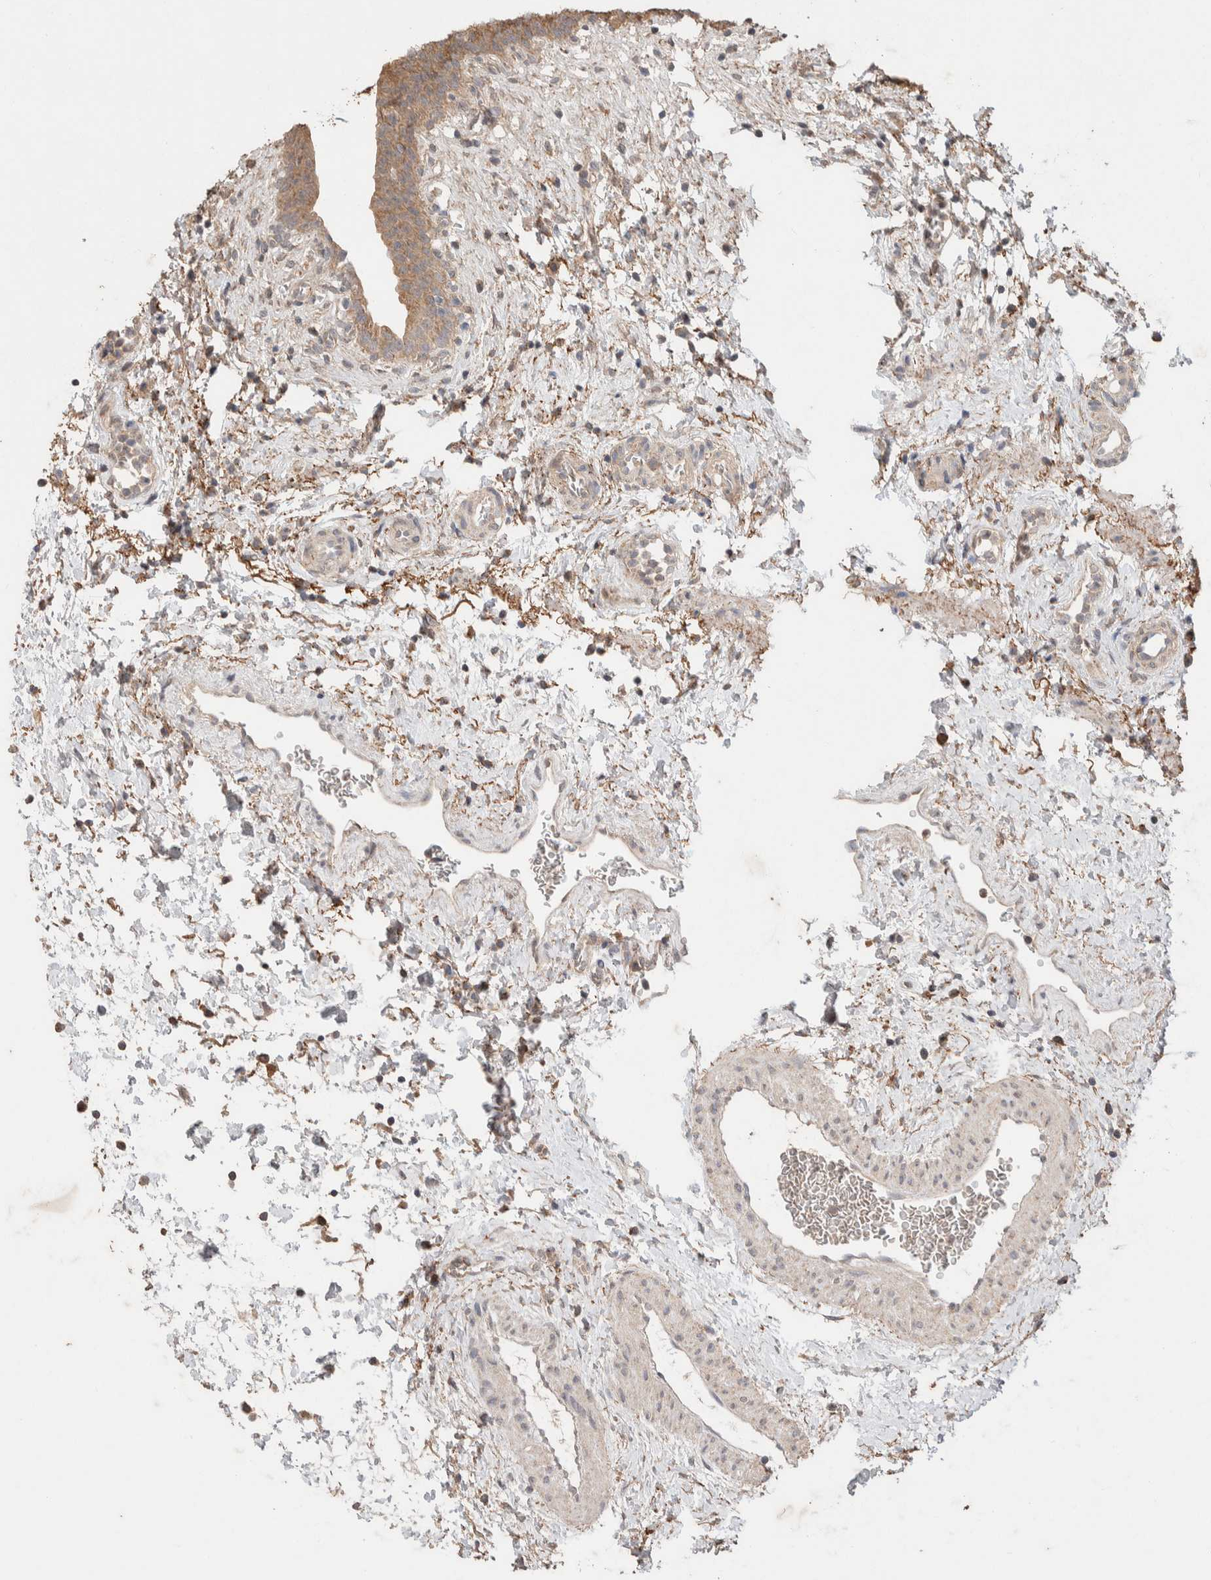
{"staining": {"intensity": "weak", "quantity": ">75%", "location": "cytoplasmic/membranous"}, "tissue": "urinary bladder", "cell_type": "Urothelial cells", "image_type": "normal", "snomed": [{"axis": "morphology", "description": "Normal tissue, NOS"}, {"axis": "topography", "description": "Urinary bladder"}], "caption": "A low amount of weak cytoplasmic/membranous expression is seen in approximately >75% of urothelial cells in normal urinary bladder. The protein is shown in brown color, while the nuclei are stained blue.", "gene": "KCNJ5", "patient": {"sex": "male", "age": 37}}